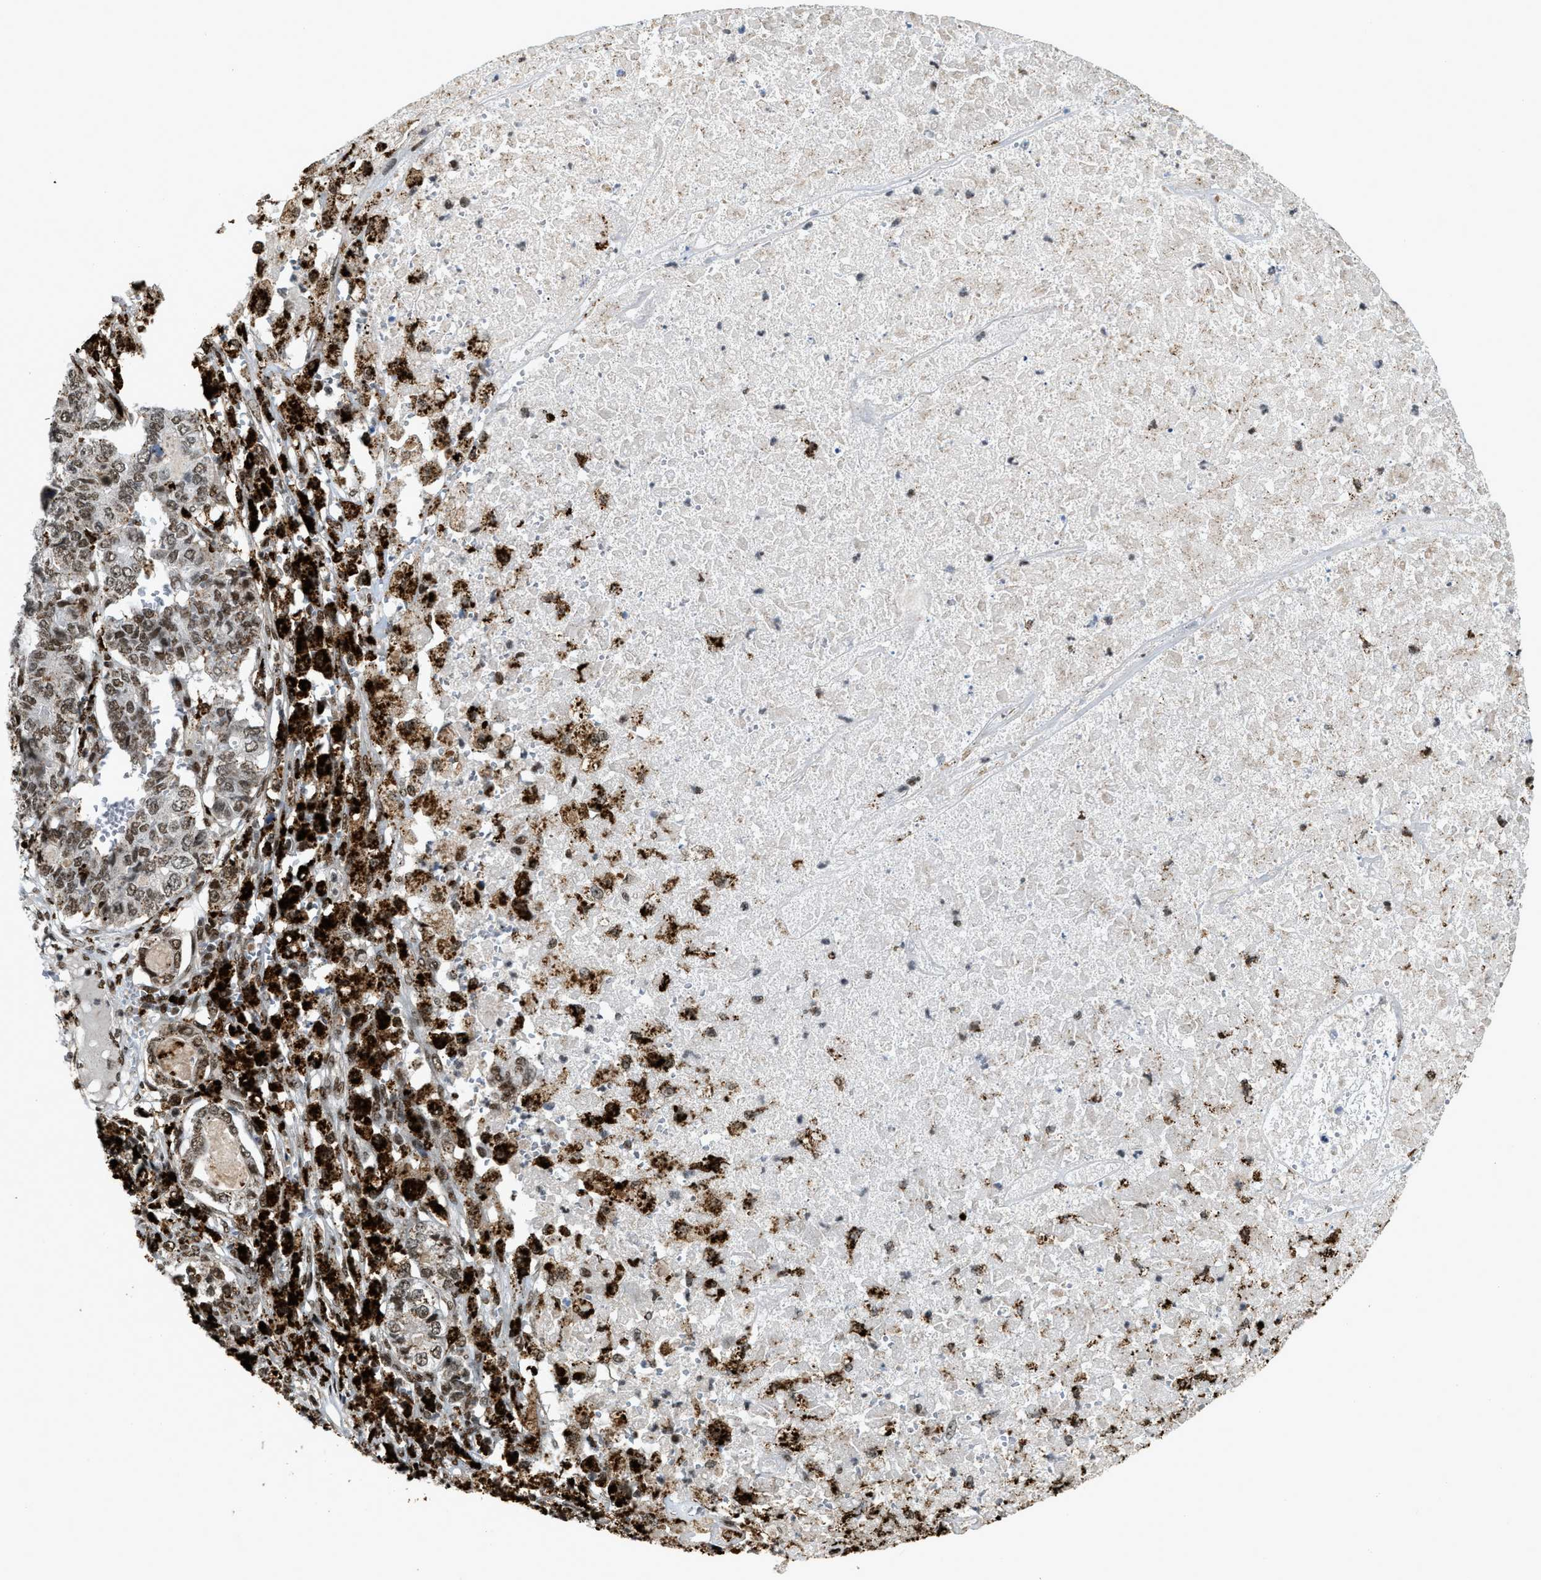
{"staining": {"intensity": "moderate", "quantity": ">75%", "location": "nuclear"}, "tissue": "pancreatic cancer", "cell_type": "Tumor cells", "image_type": "cancer", "snomed": [{"axis": "morphology", "description": "Adenocarcinoma, NOS"}, {"axis": "topography", "description": "Pancreas"}], "caption": "An image of adenocarcinoma (pancreatic) stained for a protein exhibits moderate nuclear brown staining in tumor cells. The protein is stained brown, and the nuclei are stained in blue (DAB IHC with brightfield microscopy, high magnification).", "gene": "NUMA1", "patient": {"sex": "male", "age": 50}}